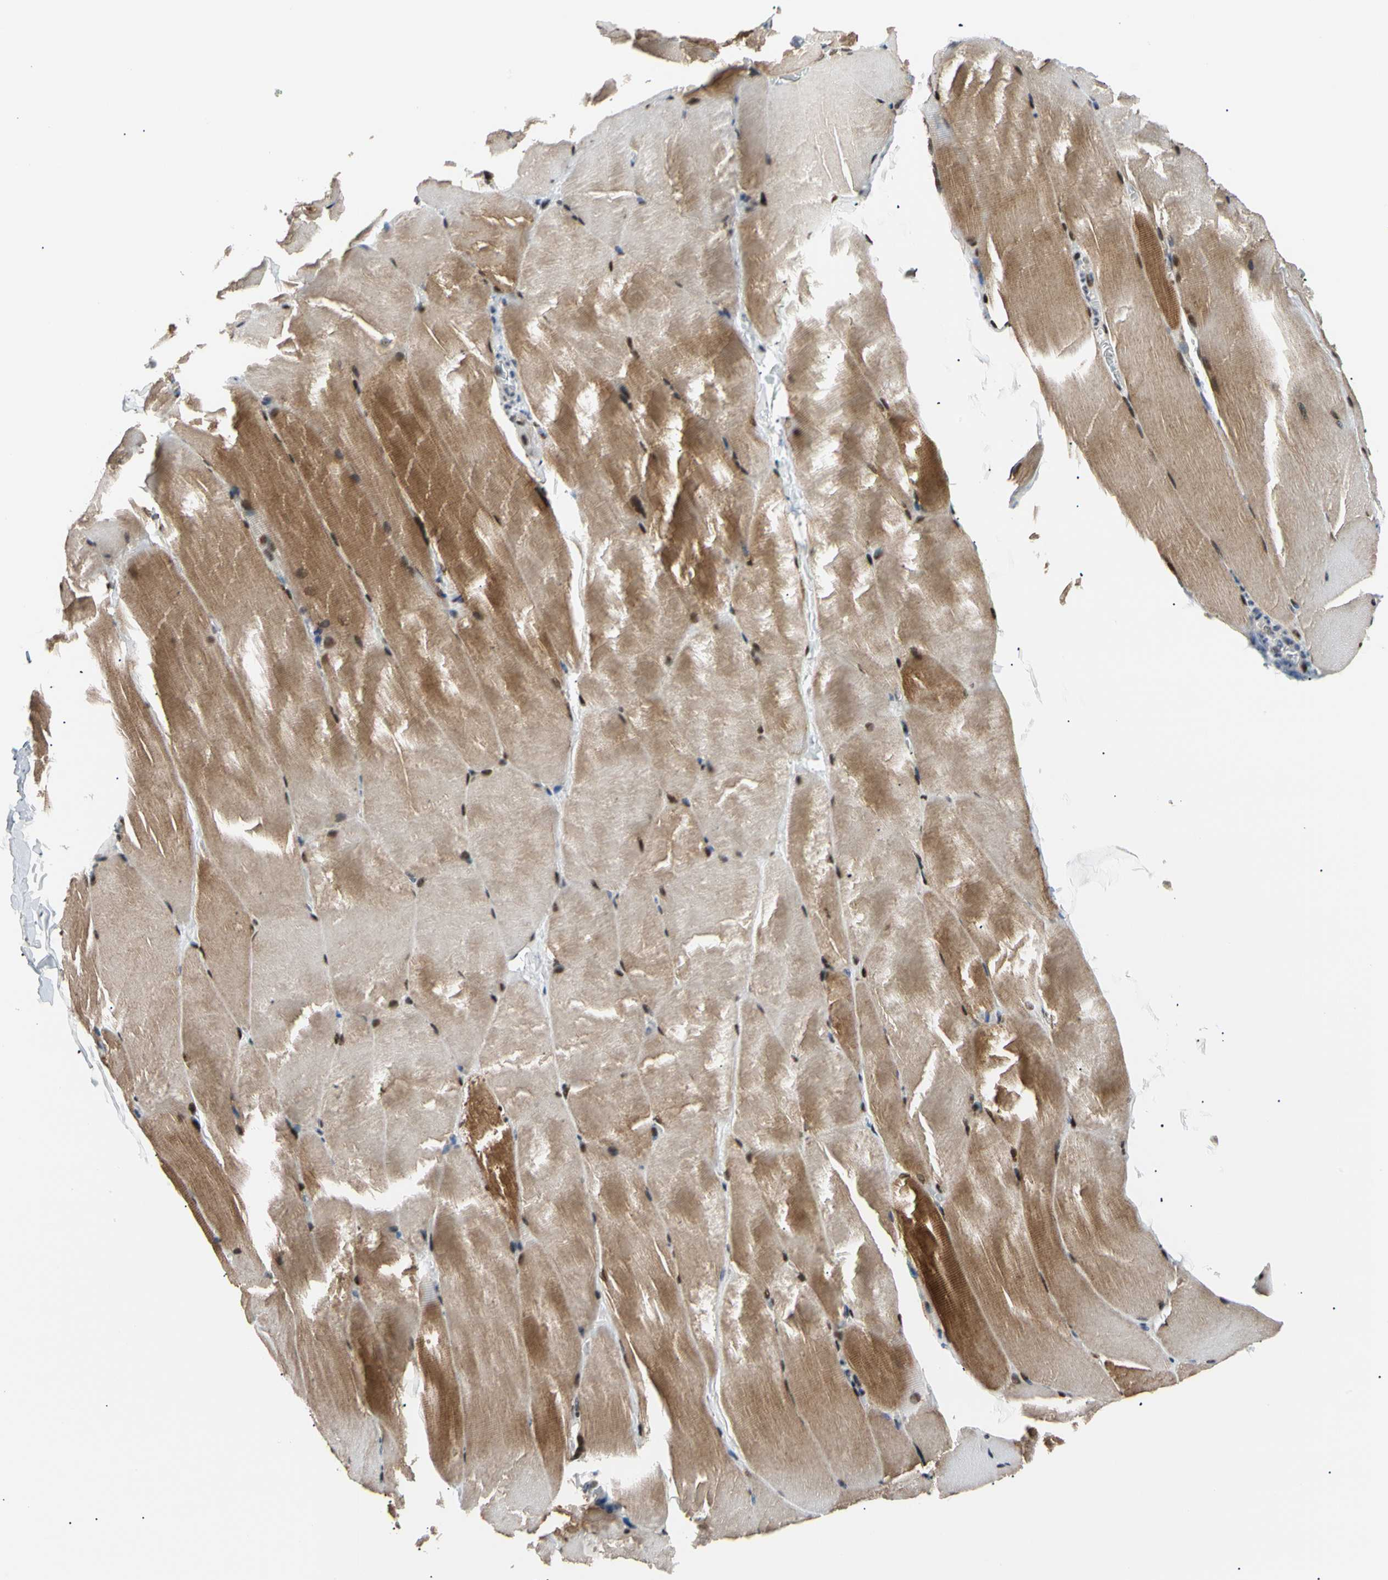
{"staining": {"intensity": "moderate", "quantity": "25%-75%", "location": "cytoplasmic/membranous,nuclear"}, "tissue": "skeletal muscle", "cell_type": "Myocytes", "image_type": "normal", "snomed": [{"axis": "morphology", "description": "Normal tissue, NOS"}, {"axis": "topography", "description": "Skeletal muscle"}], "caption": "Protein staining of normal skeletal muscle shows moderate cytoplasmic/membranous,nuclear positivity in approximately 25%-75% of myocytes.", "gene": "E2F1", "patient": {"sex": "male", "age": 71}}